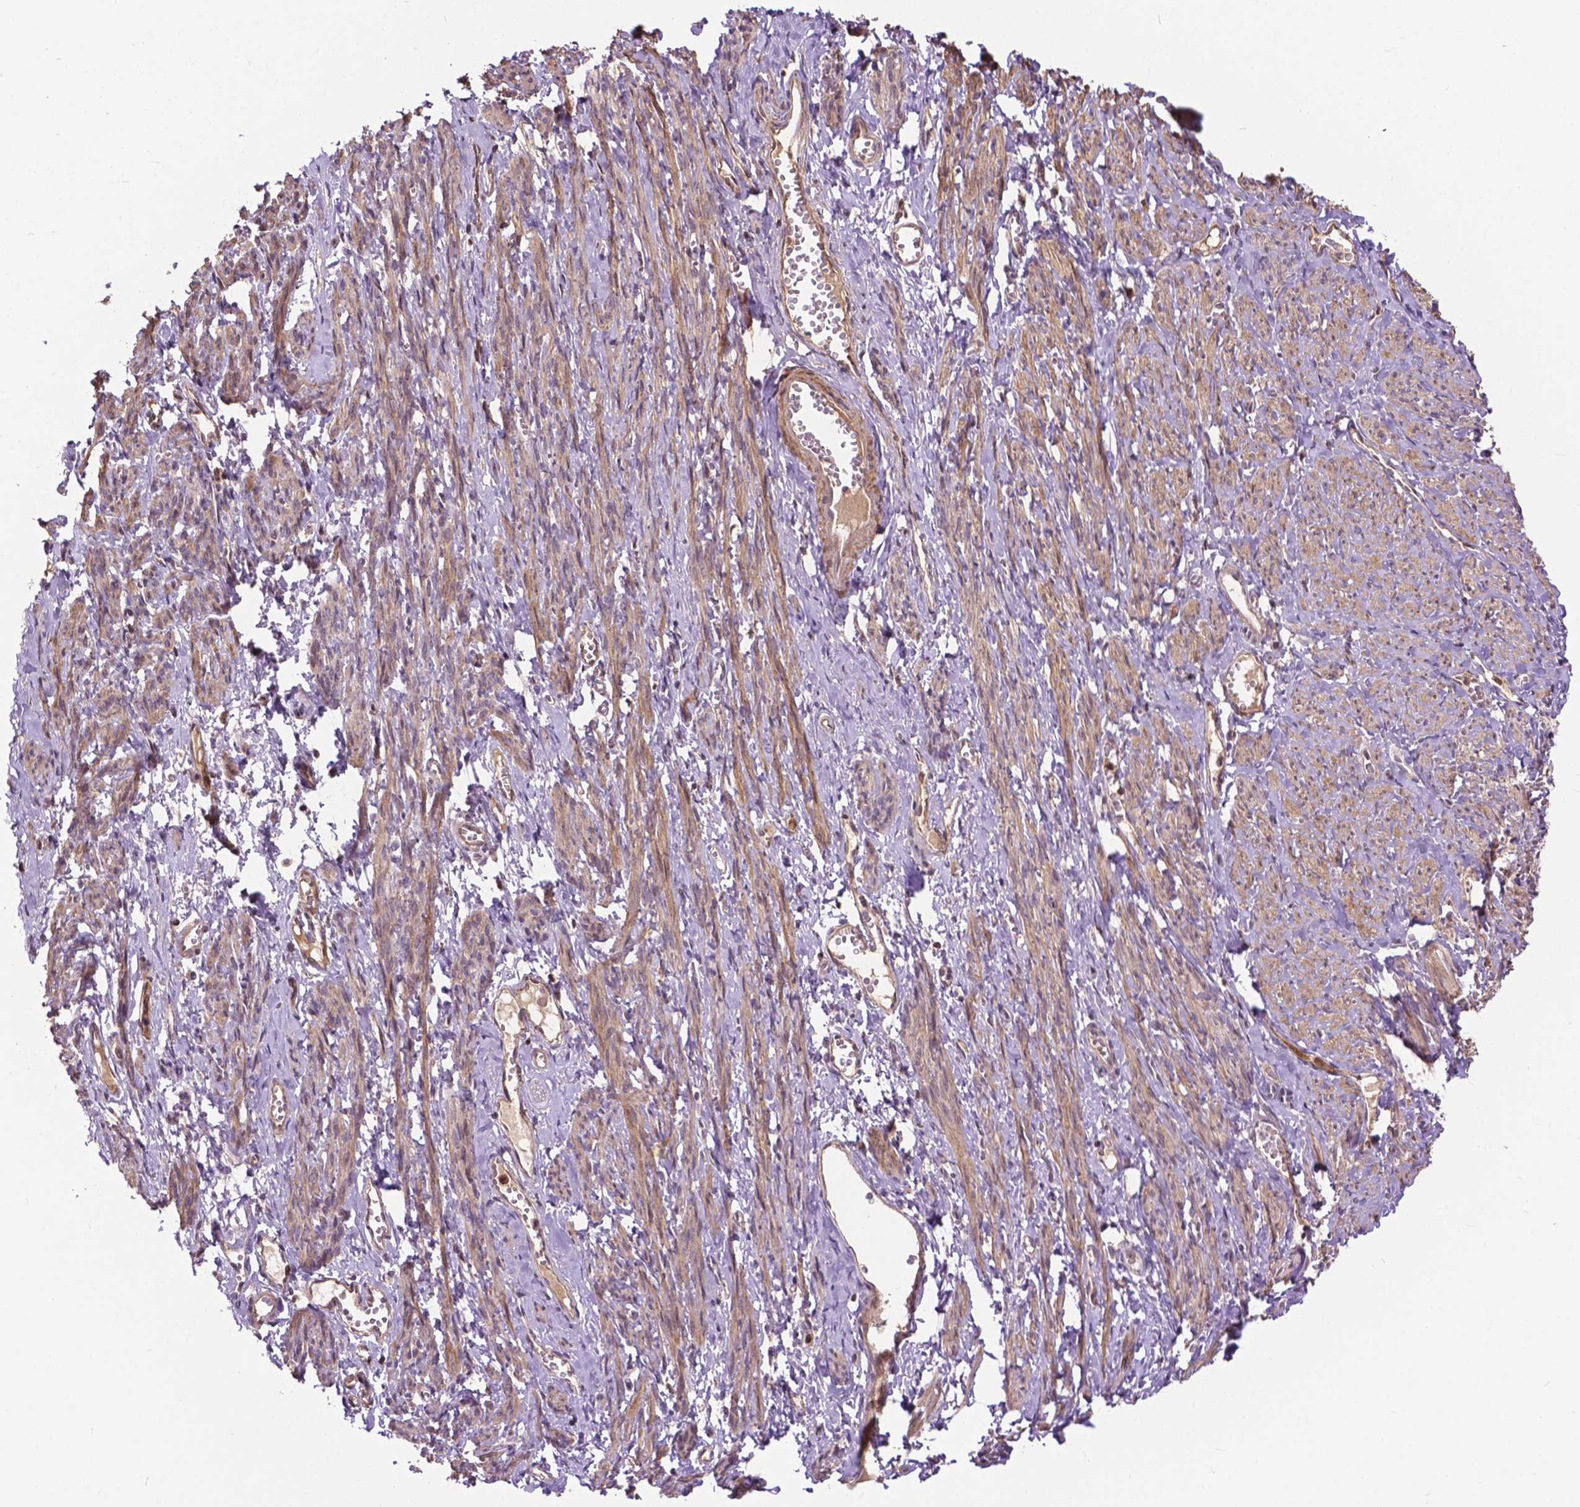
{"staining": {"intensity": "moderate", "quantity": ">75%", "location": "cytoplasmic/membranous"}, "tissue": "smooth muscle", "cell_type": "Smooth muscle cells", "image_type": "normal", "snomed": [{"axis": "morphology", "description": "Normal tissue, NOS"}, {"axis": "topography", "description": "Smooth muscle"}], "caption": "Immunohistochemistry micrograph of benign smooth muscle: human smooth muscle stained using immunohistochemistry reveals medium levels of moderate protein expression localized specifically in the cytoplasmic/membranous of smooth muscle cells, appearing as a cytoplasmic/membranous brown color.", "gene": "CHMP4A", "patient": {"sex": "female", "age": 65}}